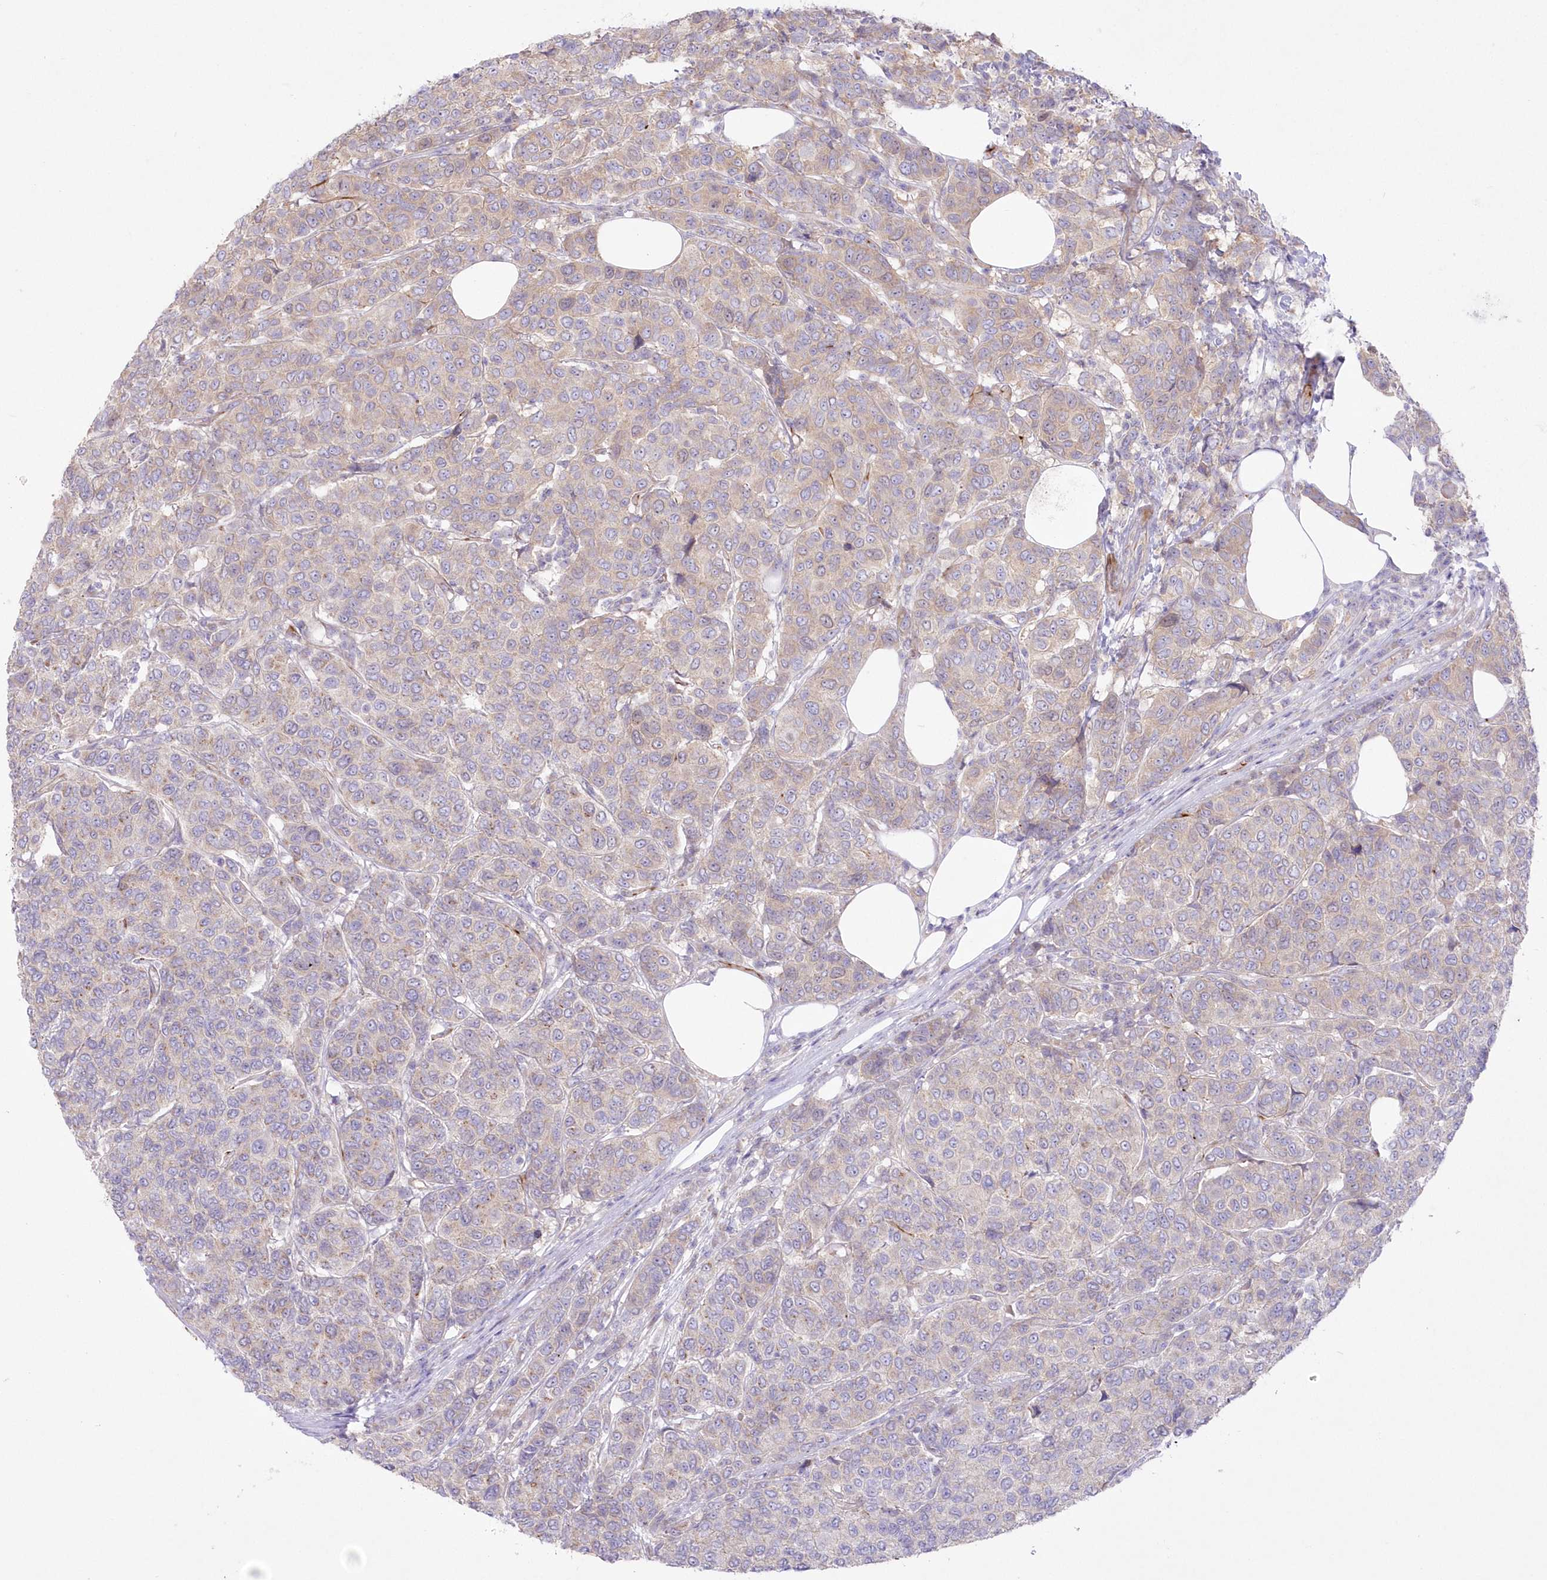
{"staining": {"intensity": "weak", "quantity": "25%-75%", "location": "cytoplasmic/membranous"}, "tissue": "breast cancer", "cell_type": "Tumor cells", "image_type": "cancer", "snomed": [{"axis": "morphology", "description": "Duct carcinoma"}, {"axis": "topography", "description": "Breast"}], "caption": "Breast cancer (infiltrating ductal carcinoma) stained for a protein shows weak cytoplasmic/membranous positivity in tumor cells. (Stains: DAB (3,3'-diaminobenzidine) in brown, nuclei in blue, Microscopy: brightfield microscopy at high magnification).", "gene": "ZNF843", "patient": {"sex": "female", "age": 55}}